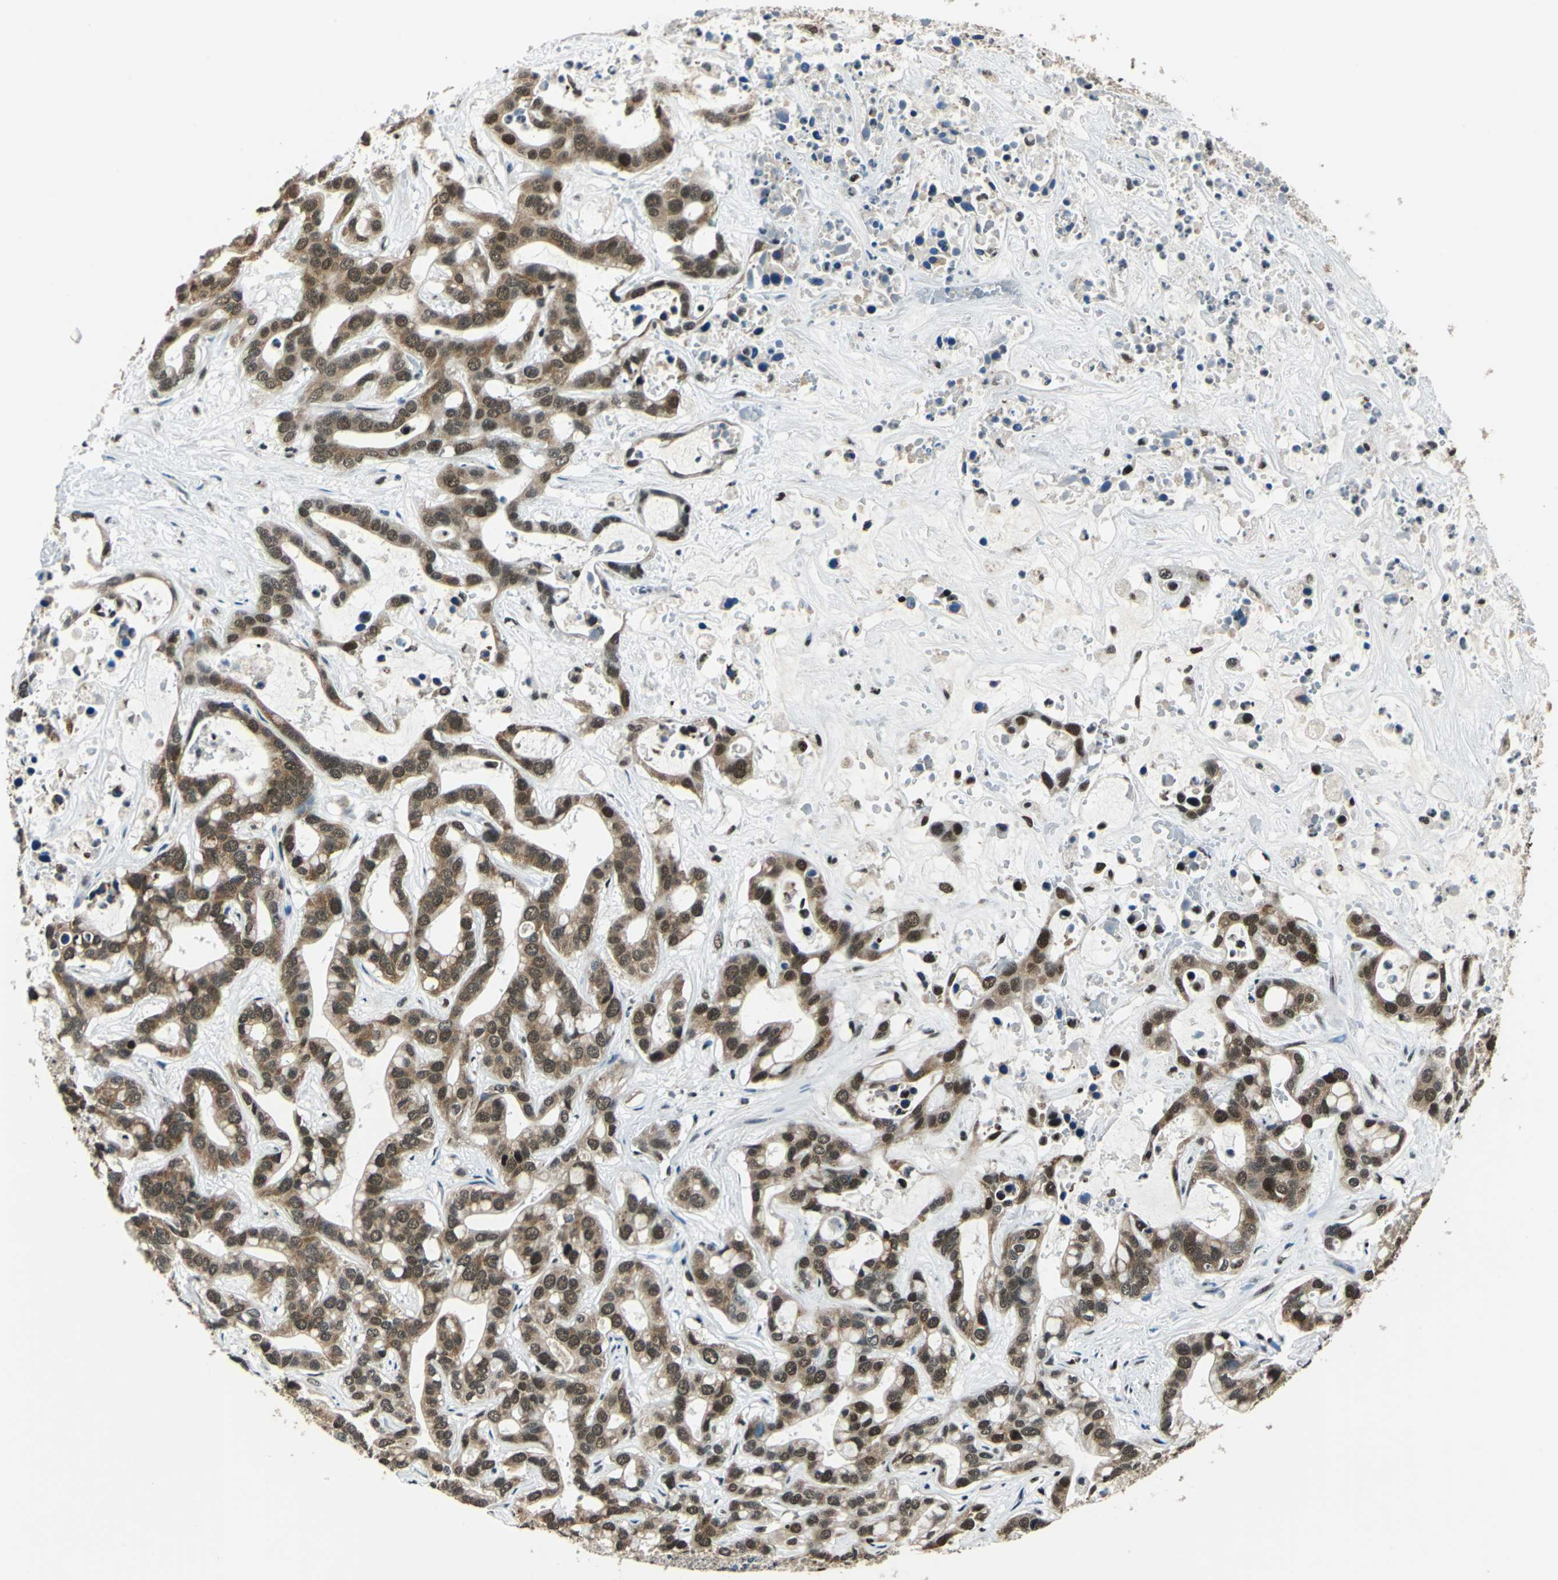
{"staining": {"intensity": "moderate", "quantity": ">75%", "location": "cytoplasmic/membranous,nuclear"}, "tissue": "liver cancer", "cell_type": "Tumor cells", "image_type": "cancer", "snomed": [{"axis": "morphology", "description": "Cholangiocarcinoma"}, {"axis": "topography", "description": "Liver"}], "caption": "A medium amount of moderate cytoplasmic/membranous and nuclear expression is present in approximately >75% of tumor cells in liver cancer tissue.", "gene": "BCLAF1", "patient": {"sex": "female", "age": 65}}